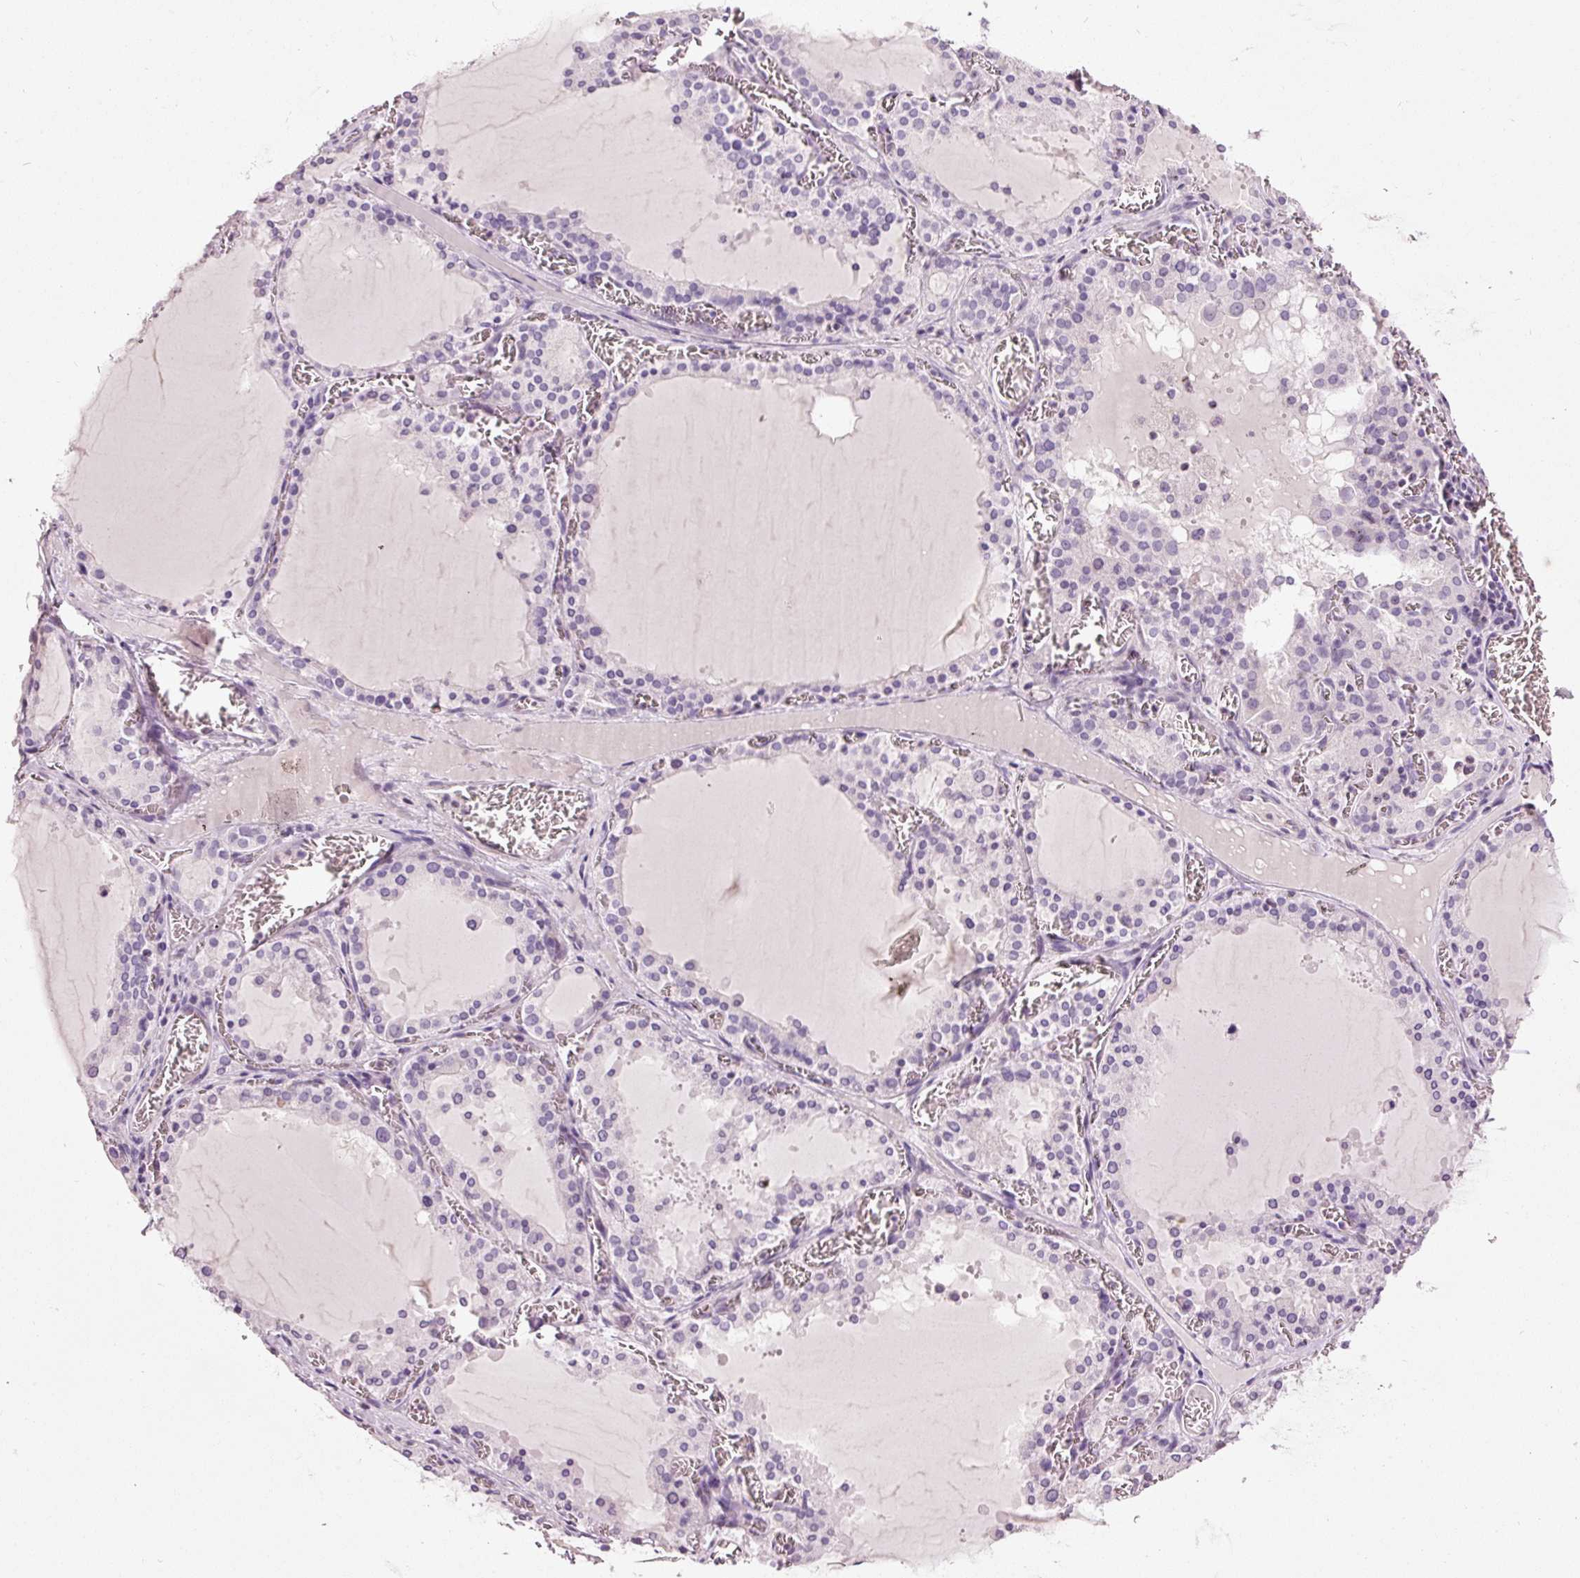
{"staining": {"intensity": "negative", "quantity": "none", "location": "none"}, "tissue": "thyroid gland", "cell_type": "Glandular cells", "image_type": "normal", "snomed": [{"axis": "morphology", "description": "Normal tissue, NOS"}, {"axis": "topography", "description": "Thyroid gland"}], "caption": "DAB (3,3'-diaminobenzidine) immunohistochemical staining of benign human thyroid gland exhibits no significant staining in glandular cells.", "gene": "MUC5AC", "patient": {"sex": "female", "age": 30}}